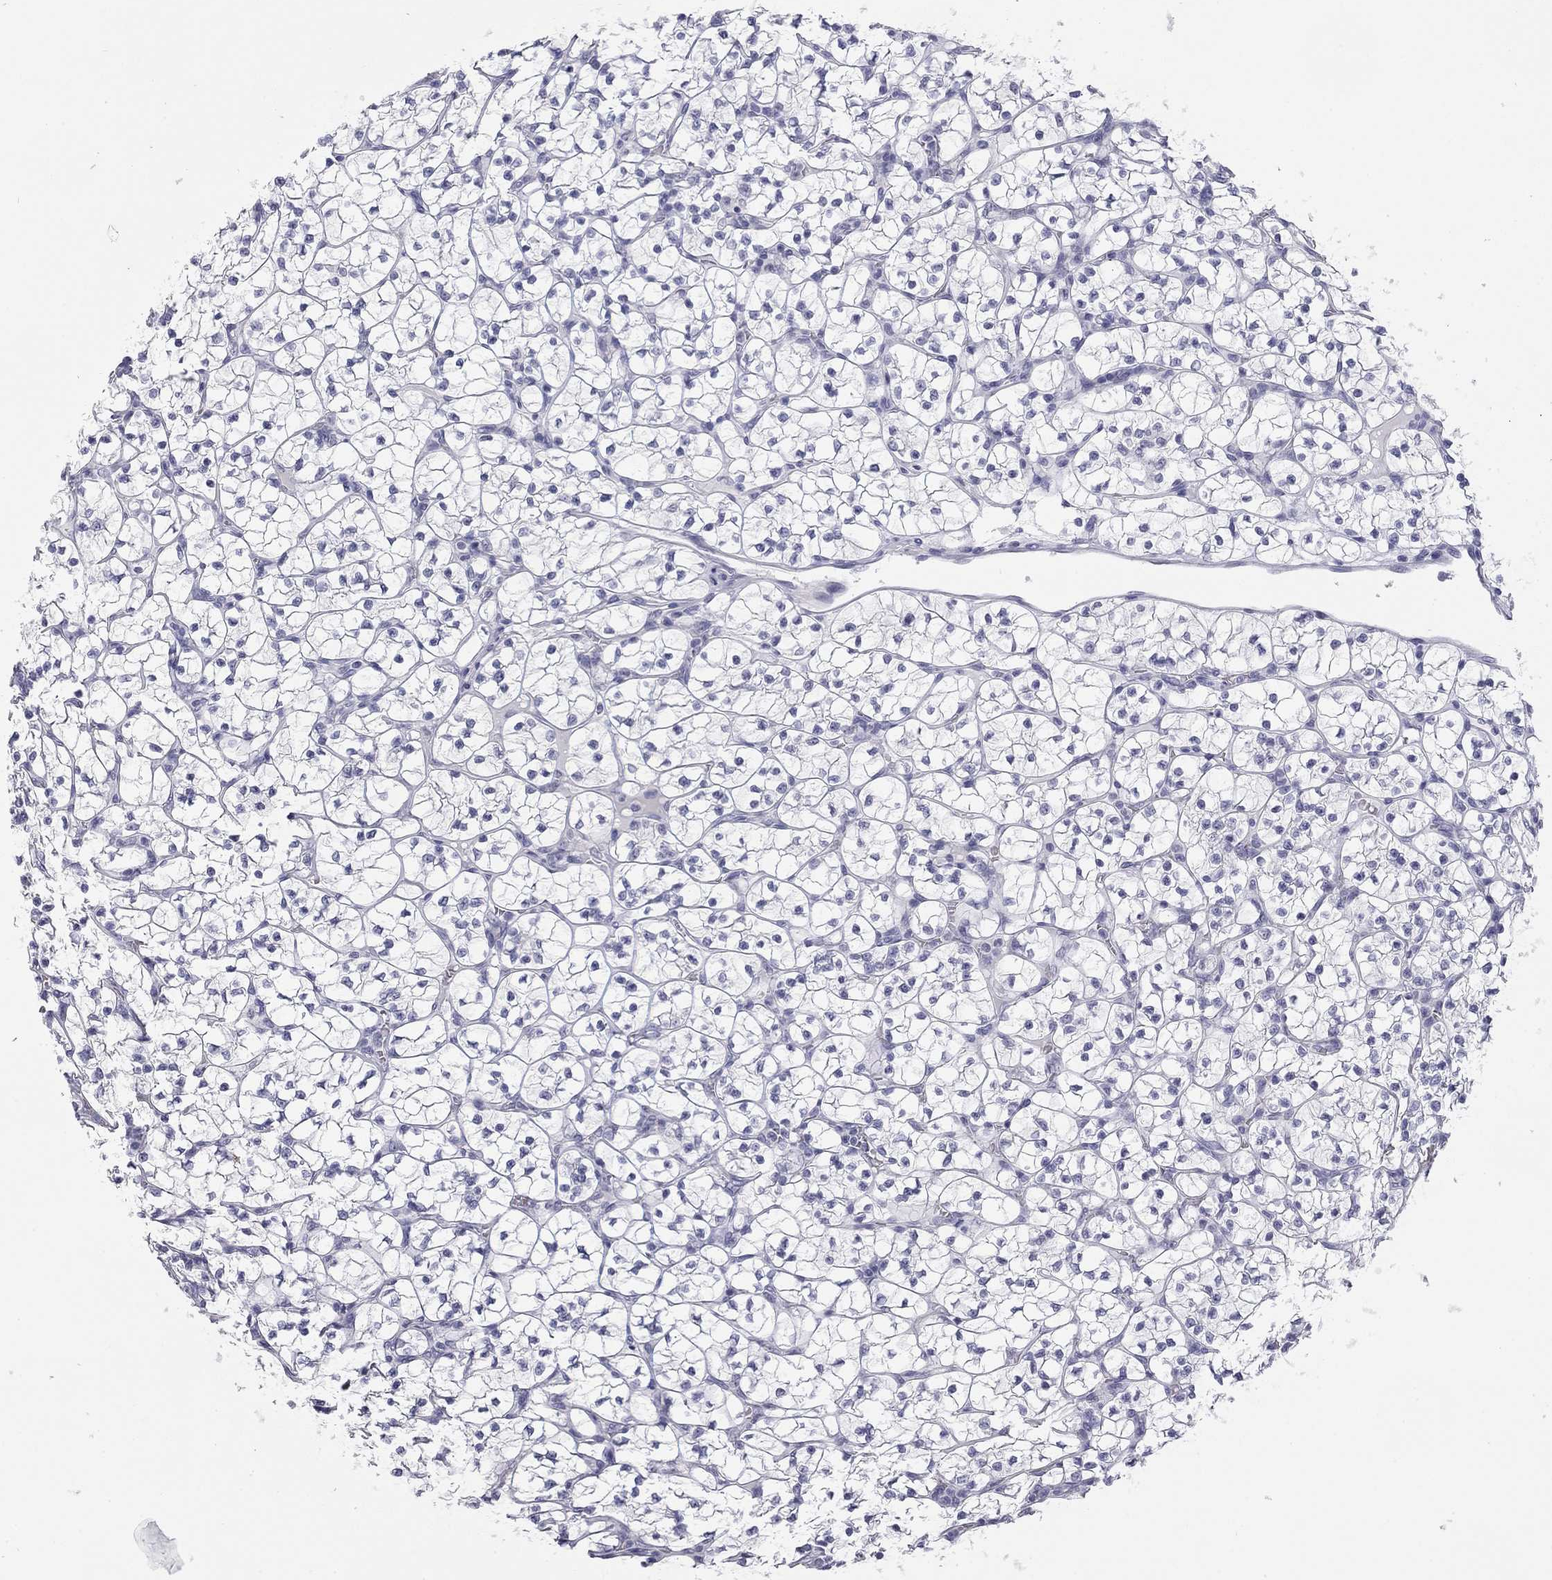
{"staining": {"intensity": "negative", "quantity": "none", "location": "none"}, "tissue": "renal cancer", "cell_type": "Tumor cells", "image_type": "cancer", "snomed": [{"axis": "morphology", "description": "Adenocarcinoma, NOS"}, {"axis": "topography", "description": "Kidney"}], "caption": "Renal adenocarcinoma stained for a protein using immunohistochemistry (IHC) displays no staining tumor cells.", "gene": "AK8", "patient": {"sex": "female", "age": 89}}